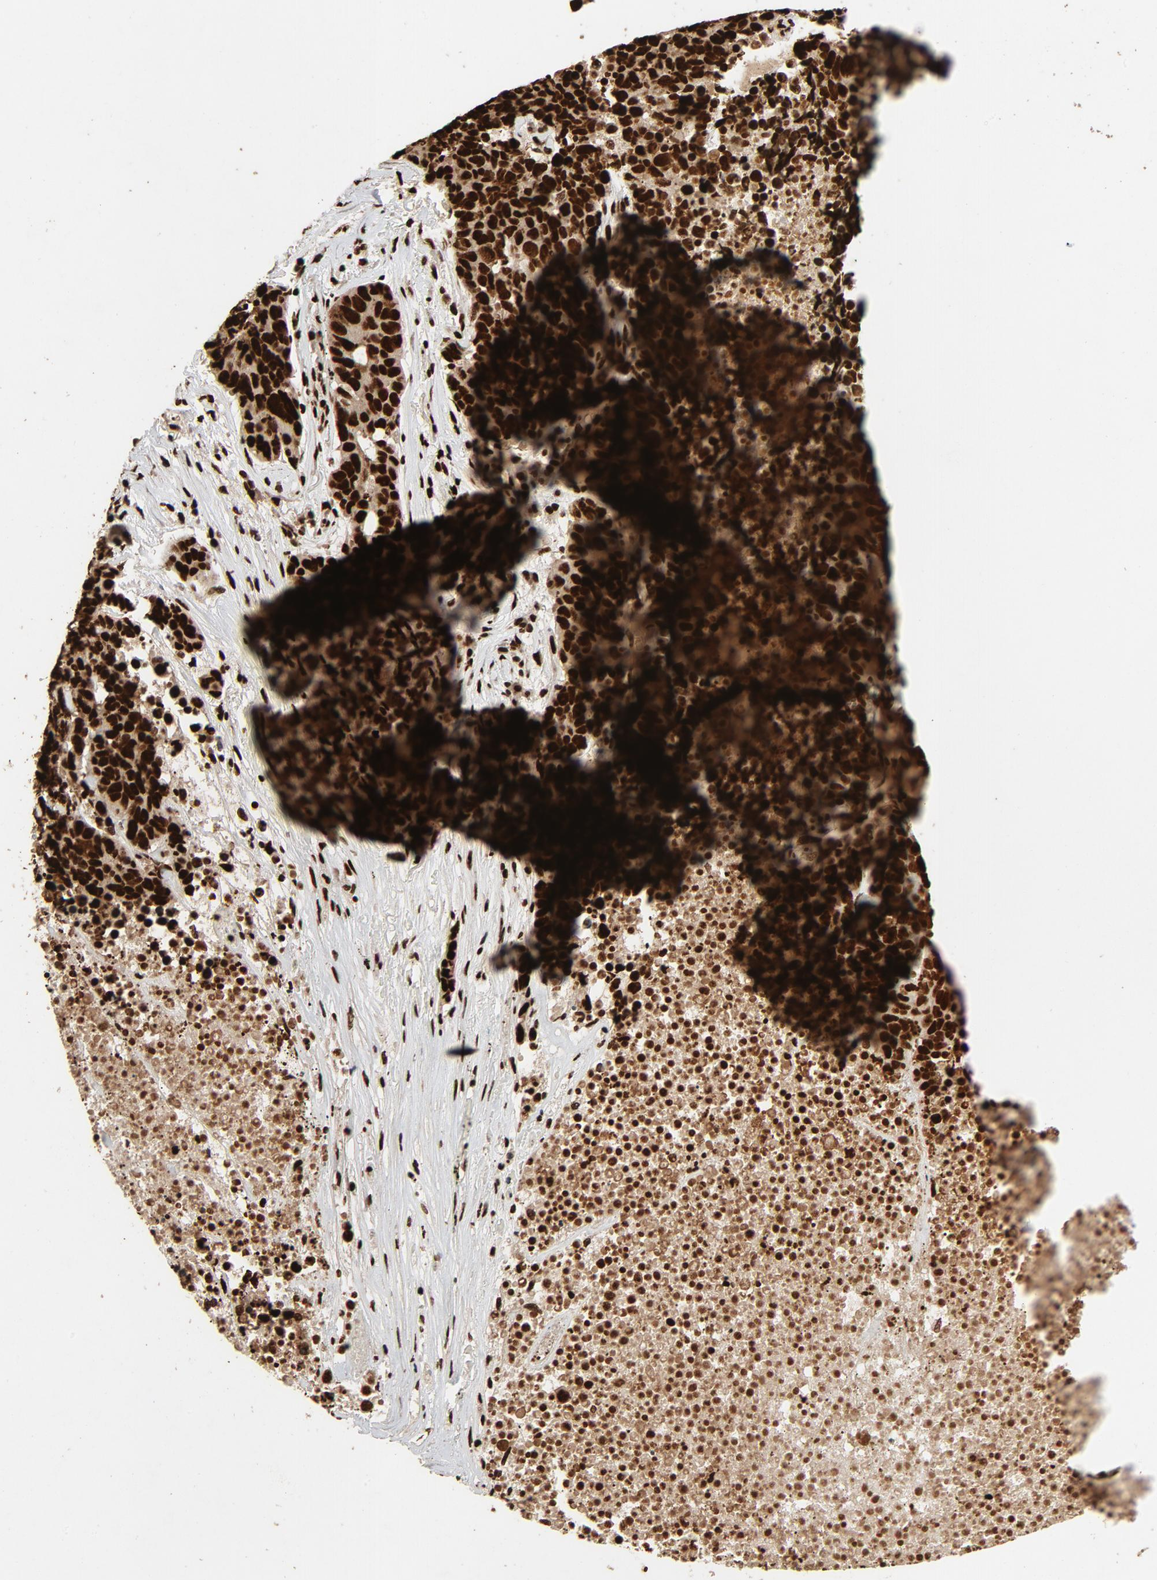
{"staining": {"intensity": "strong", "quantity": ">75%", "location": "nuclear"}, "tissue": "lung cancer", "cell_type": "Tumor cells", "image_type": "cancer", "snomed": [{"axis": "morphology", "description": "Carcinoid, malignant, NOS"}, {"axis": "topography", "description": "Lung"}], "caption": "This is an image of immunohistochemistry staining of lung cancer, which shows strong staining in the nuclear of tumor cells.", "gene": "TP53BP1", "patient": {"sex": "male", "age": 60}}